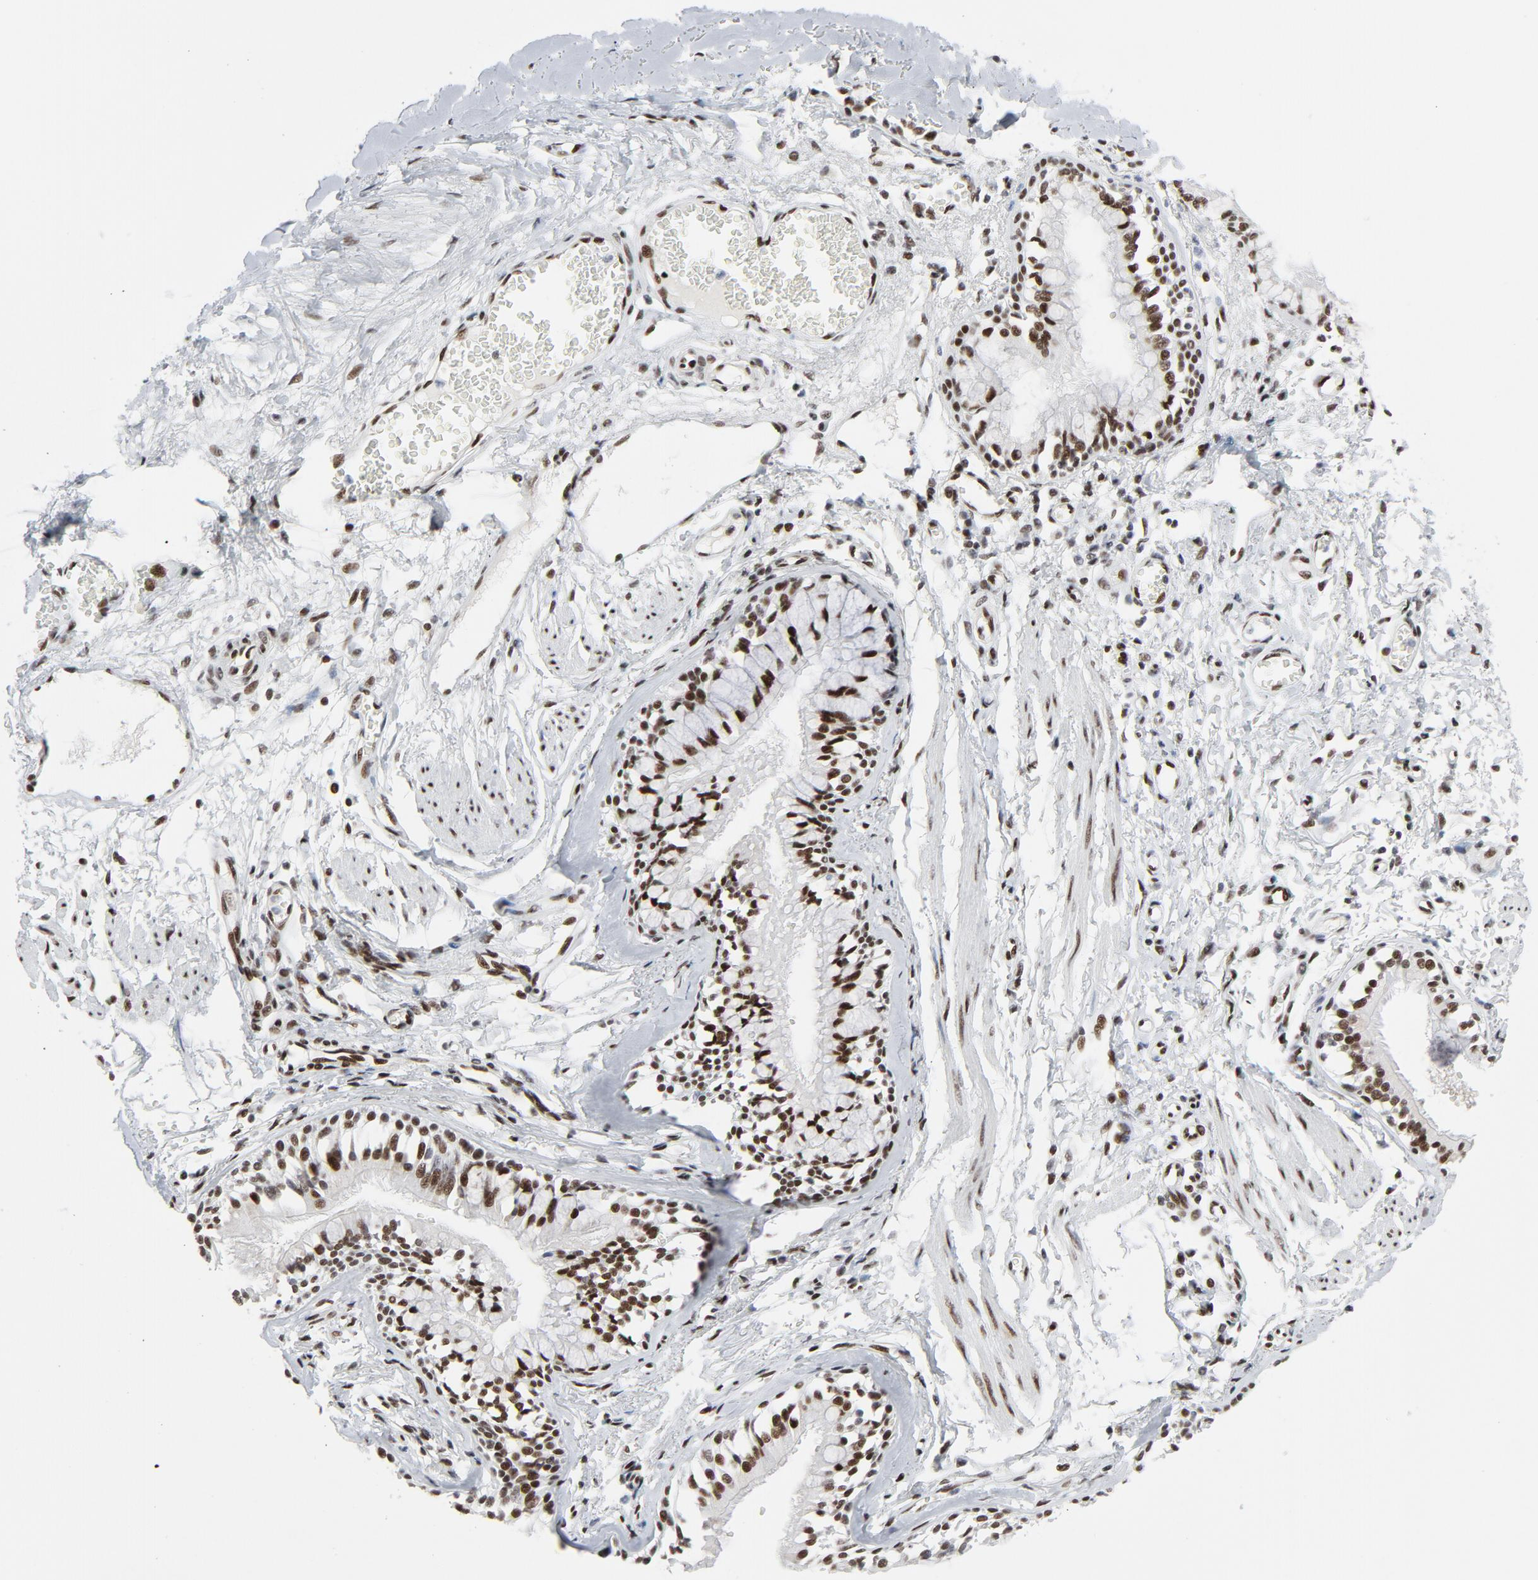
{"staining": {"intensity": "strong", "quantity": ">75%", "location": "nuclear"}, "tissue": "bronchus", "cell_type": "Respiratory epithelial cells", "image_type": "normal", "snomed": [{"axis": "morphology", "description": "Normal tissue, NOS"}, {"axis": "topography", "description": "Bronchus"}, {"axis": "topography", "description": "Lung"}], "caption": "Immunohistochemistry (IHC) of normal bronchus exhibits high levels of strong nuclear expression in about >75% of respiratory epithelial cells. The staining was performed using DAB (3,3'-diaminobenzidine) to visualize the protein expression in brown, while the nuclei were stained in blue with hematoxylin (Magnification: 20x).", "gene": "HSF1", "patient": {"sex": "female", "age": 56}}